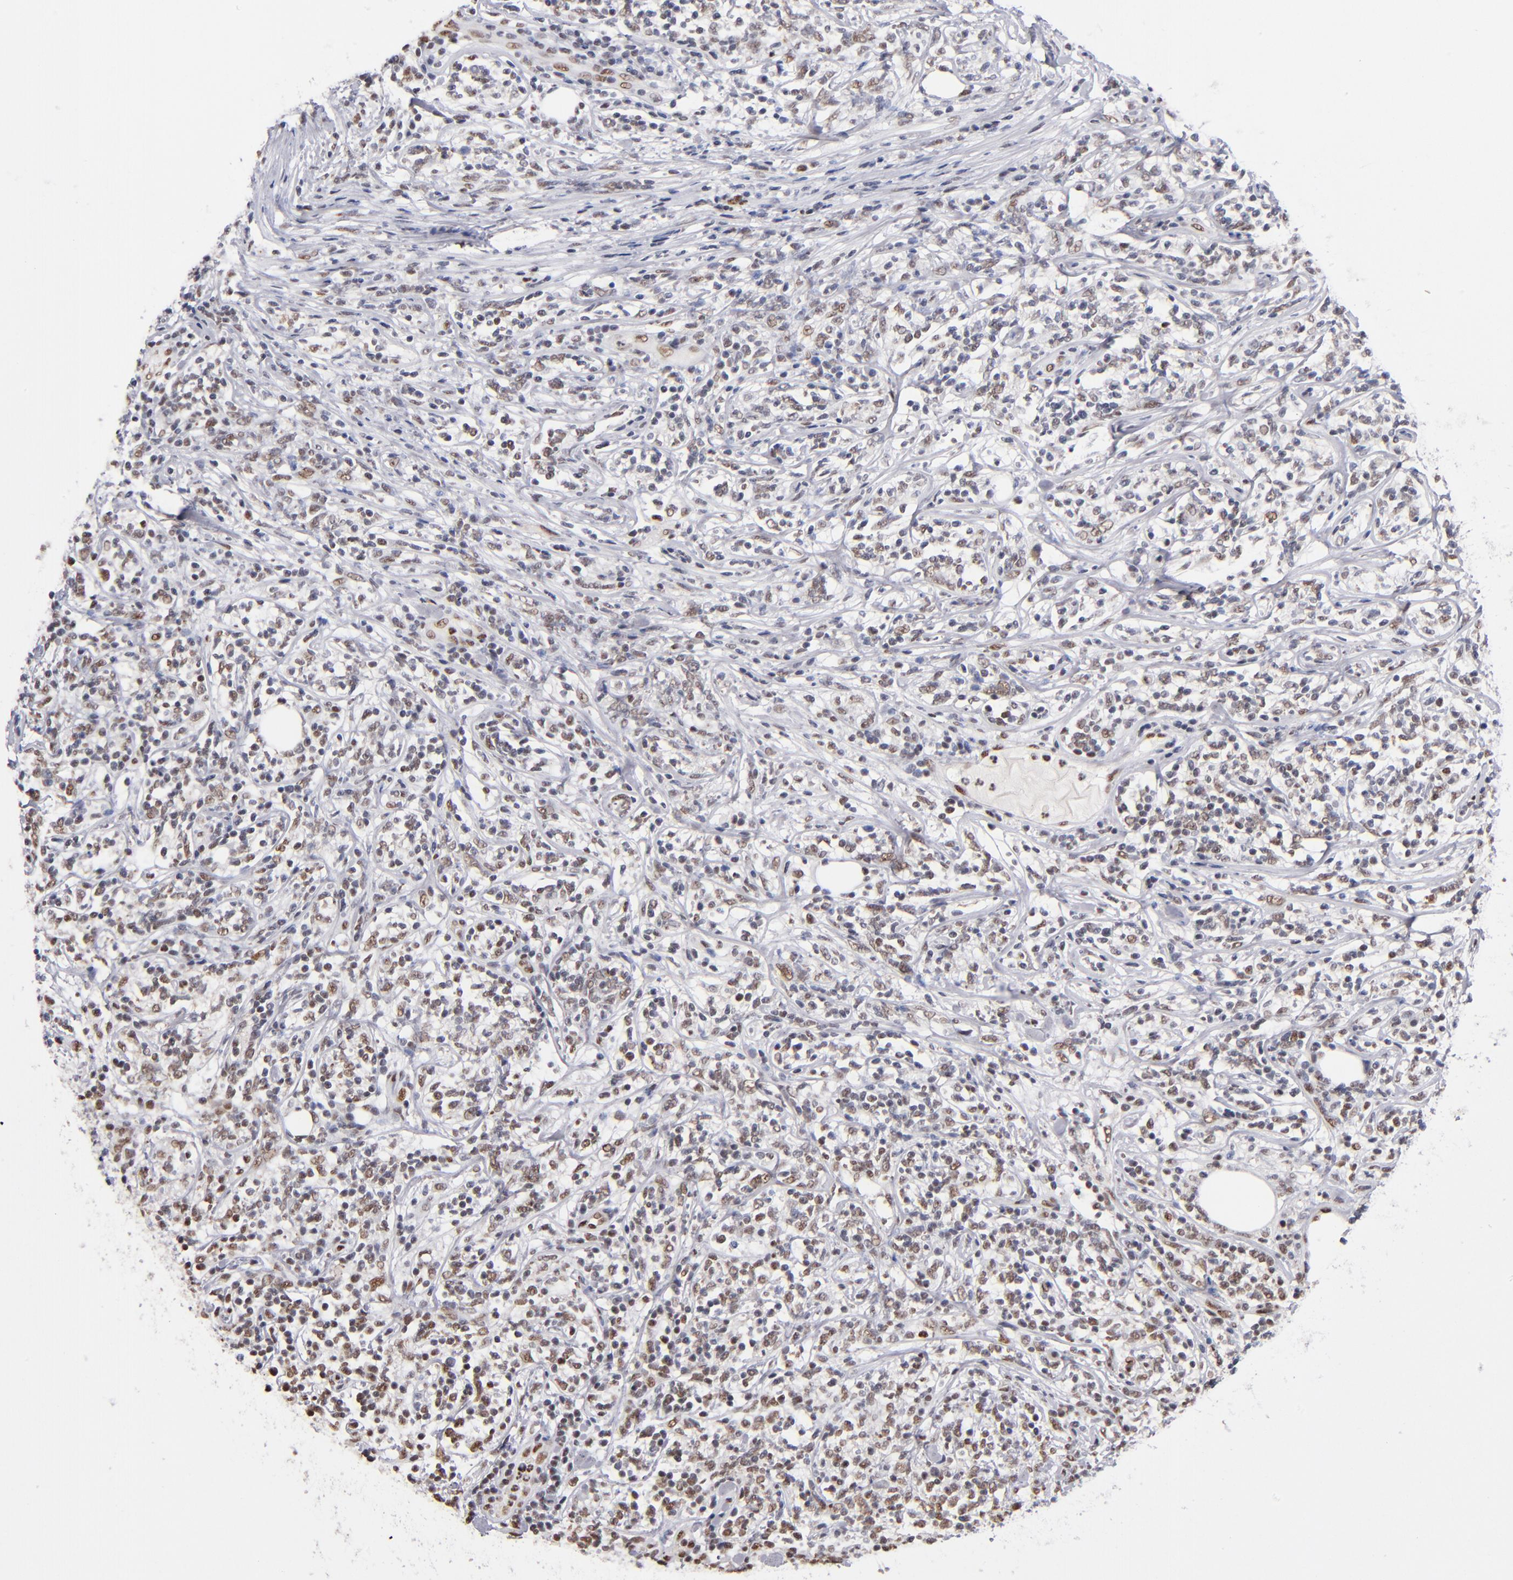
{"staining": {"intensity": "weak", "quantity": "25%-75%", "location": "nuclear"}, "tissue": "lymphoma", "cell_type": "Tumor cells", "image_type": "cancer", "snomed": [{"axis": "morphology", "description": "Malignant lymphoma, non-Hodgkin's type, High grade"}, {"axis": "topography", "description": "Lymph node"}], "caption": "An image showing weak nuclear staining in about 25%-75% of tumor cells in lymphoma, as visualized by brown immunohistochemical staining.", "gene": "MN1", "patient": {"sex": "female", "age": 84}}